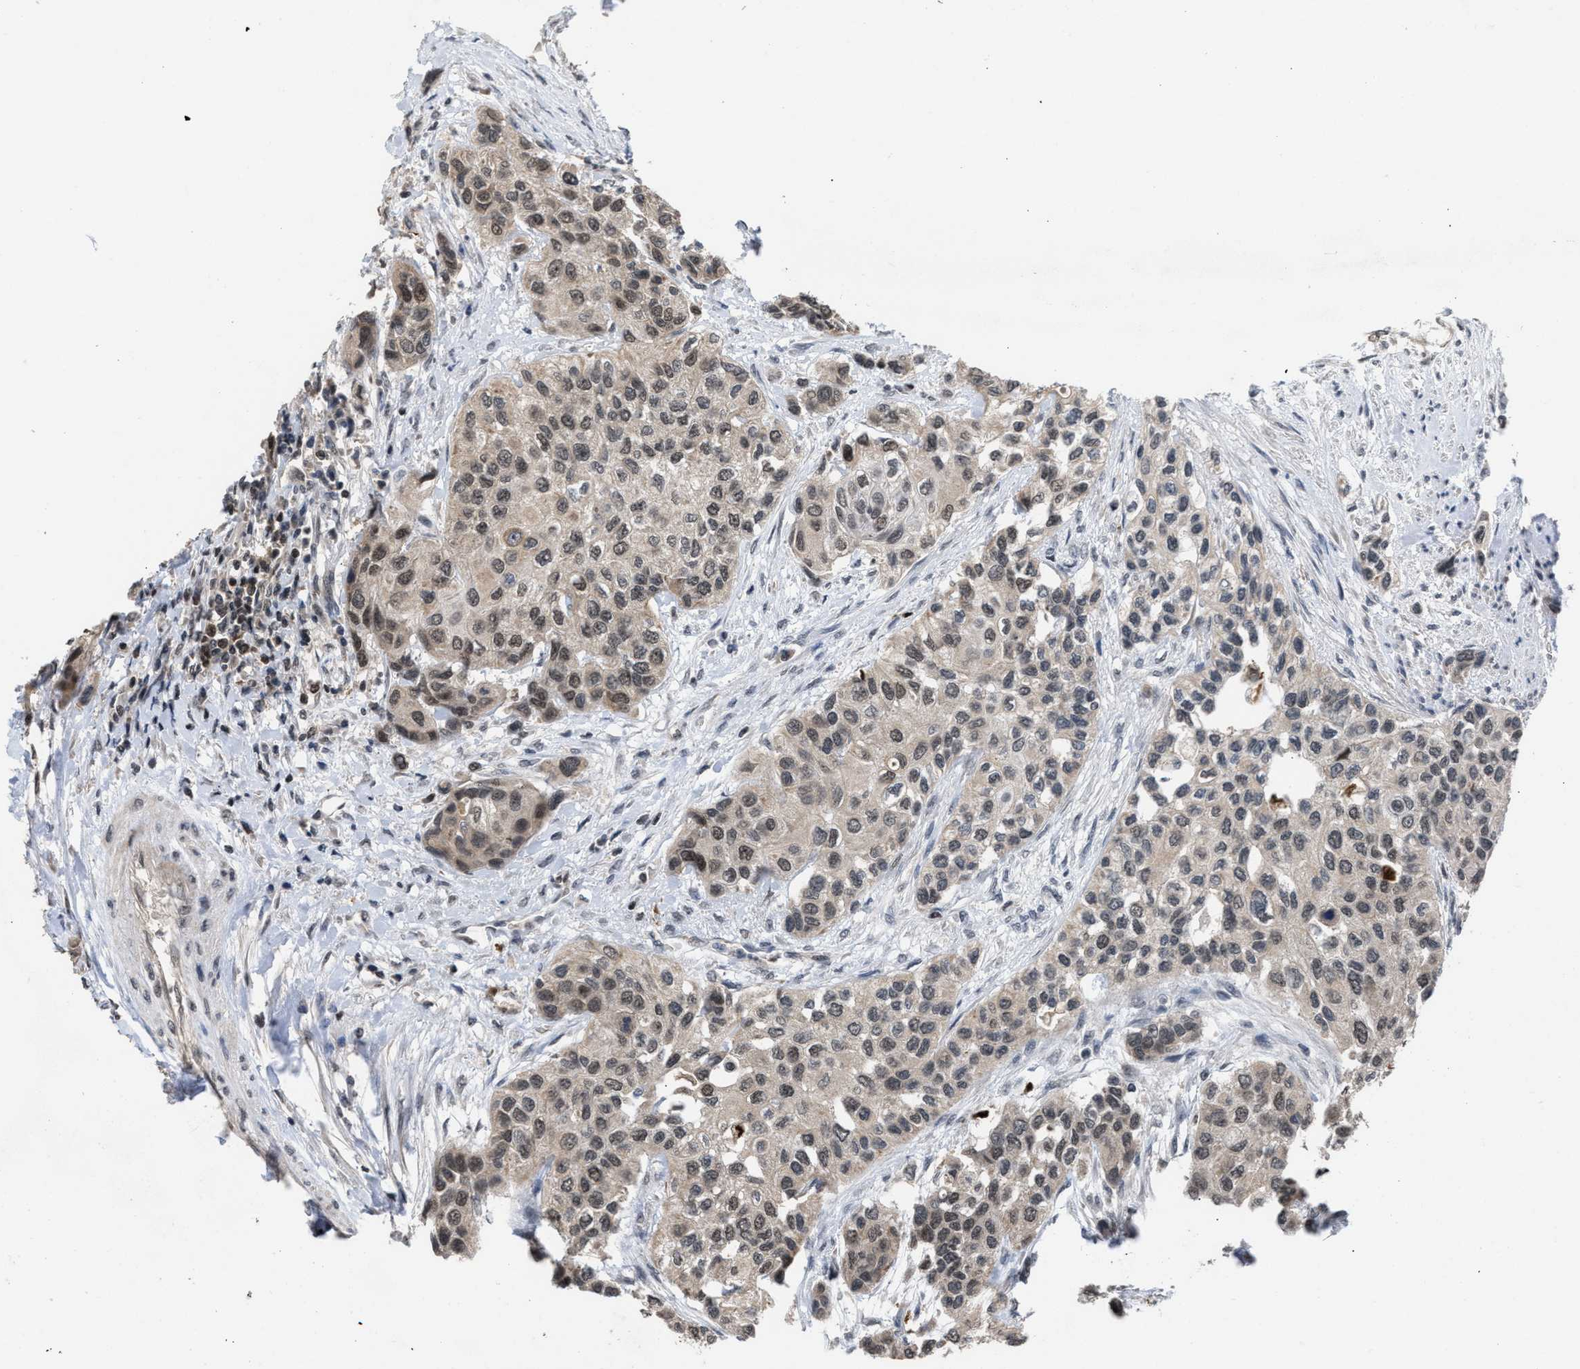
{"staining": {"intensity": "weak", "quantity": ">75%", "location": "nuclear"}, "tissue": "urothelial cancer", "cell_type": "Tumor cells", "image_type": "cancer", "snomed": [{"axis": "morphology", "description": "Urothelial carcinoma, High grade"}, {"axis": "topography", "description": "Urinary bladder"}], "caption": "Human urothelial cancer stained with a brown dye displays weak nuclear positive positivity in about >75% of tumor cells.", "gene": "C9orf78", "patient": {"sex": "female", "age": 56}}